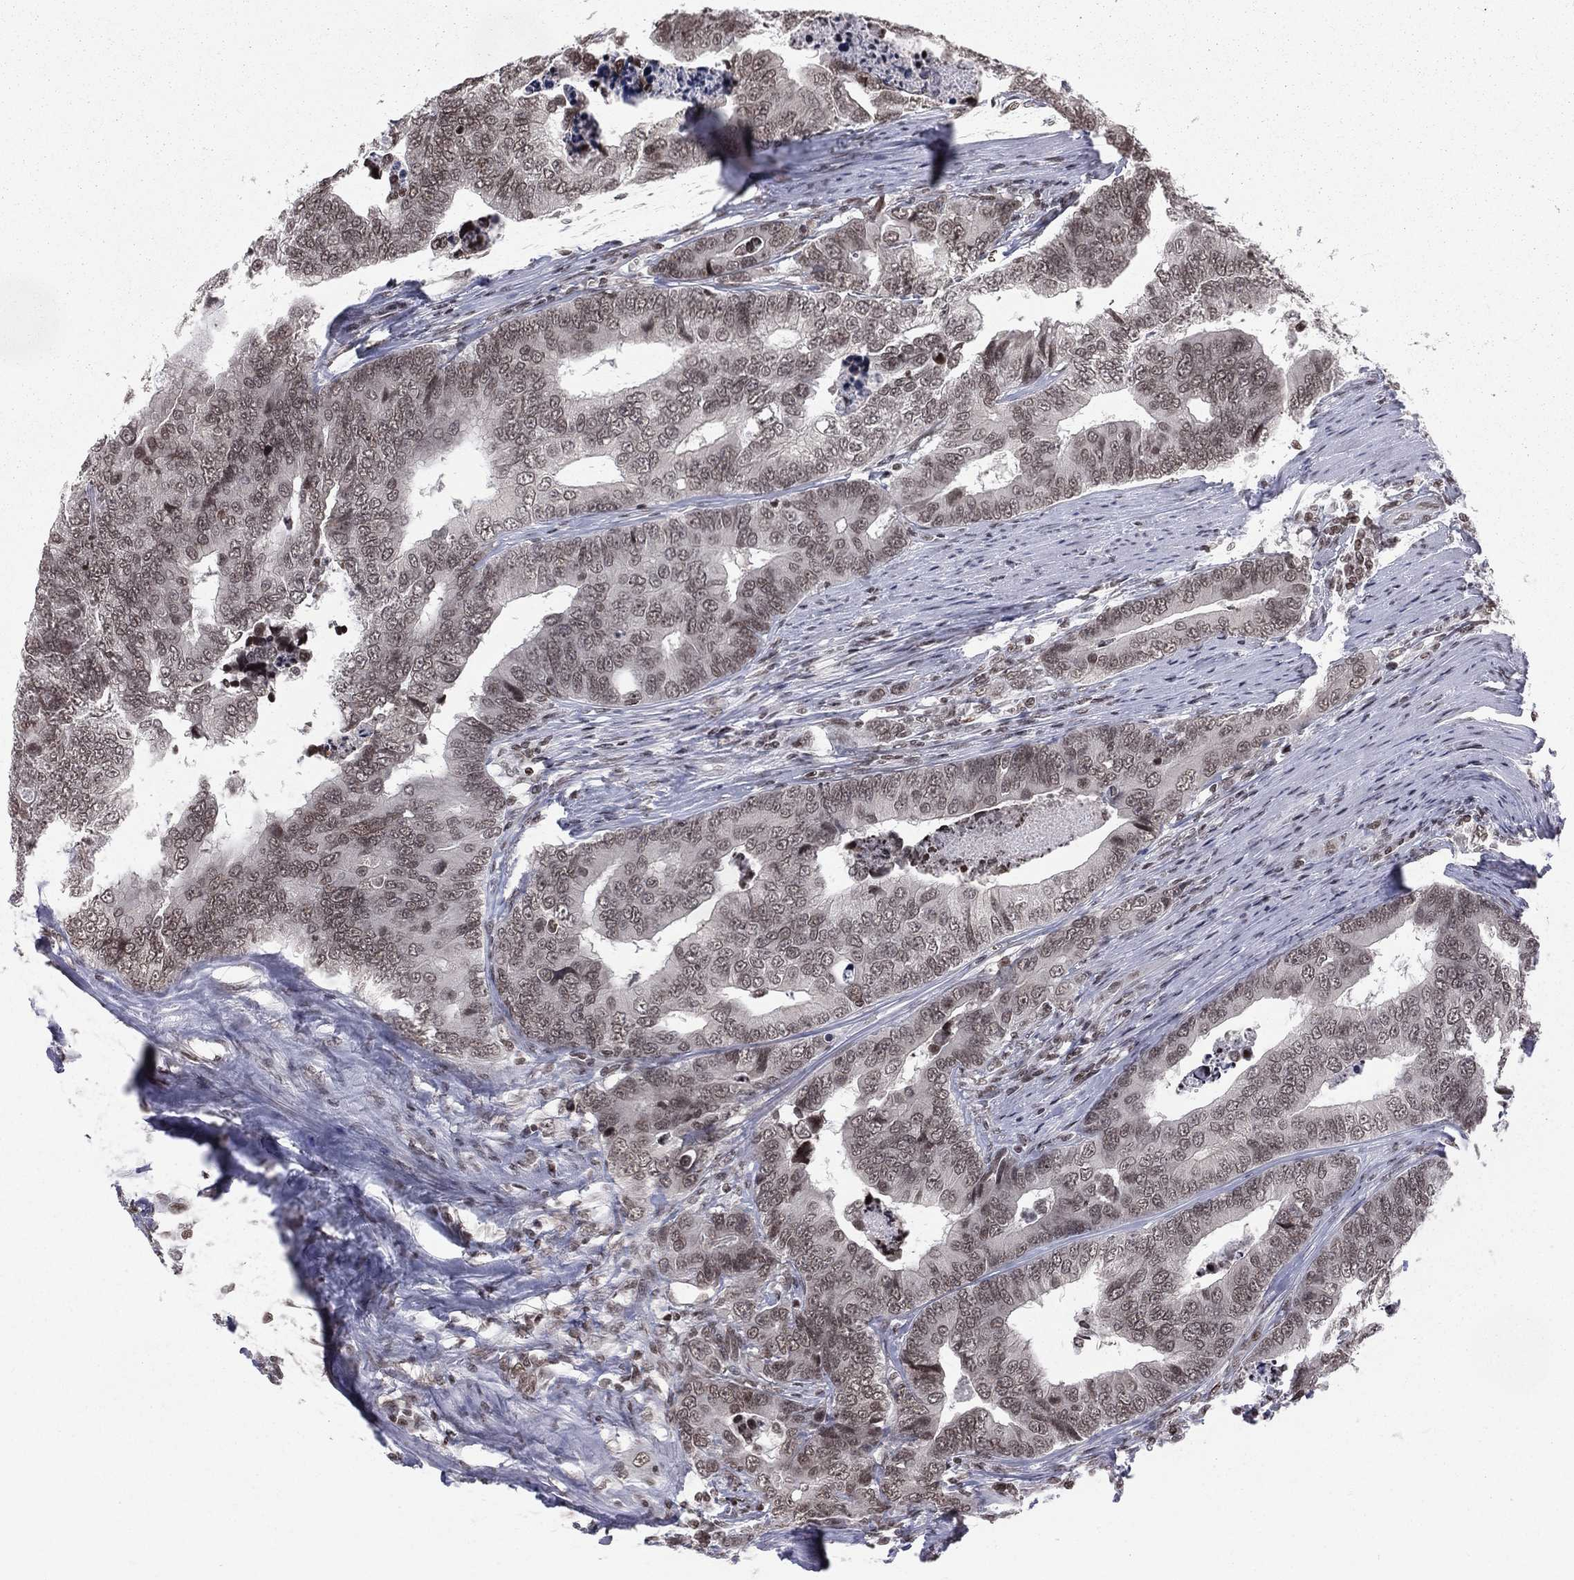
{"staining": {"intensity": "strong", "quantity": "<25%", "location": "nuclear"}, "tissue": "colorectal cancer", "cell_type": "Tumor cells", "image_type": "cancer", "snomed": [{"axis": "morphology", "description": "Adenocarcinoma, NOS"}, {"axis": "topography", "description": "Colon"}], "caption": "Protein expression analysis of colorectal cancer demonstrates strong nuclear staining in approximately <25% of tumor cells.", "gene": "RFX7", "patient": {"sex": "female", "age": 72}}